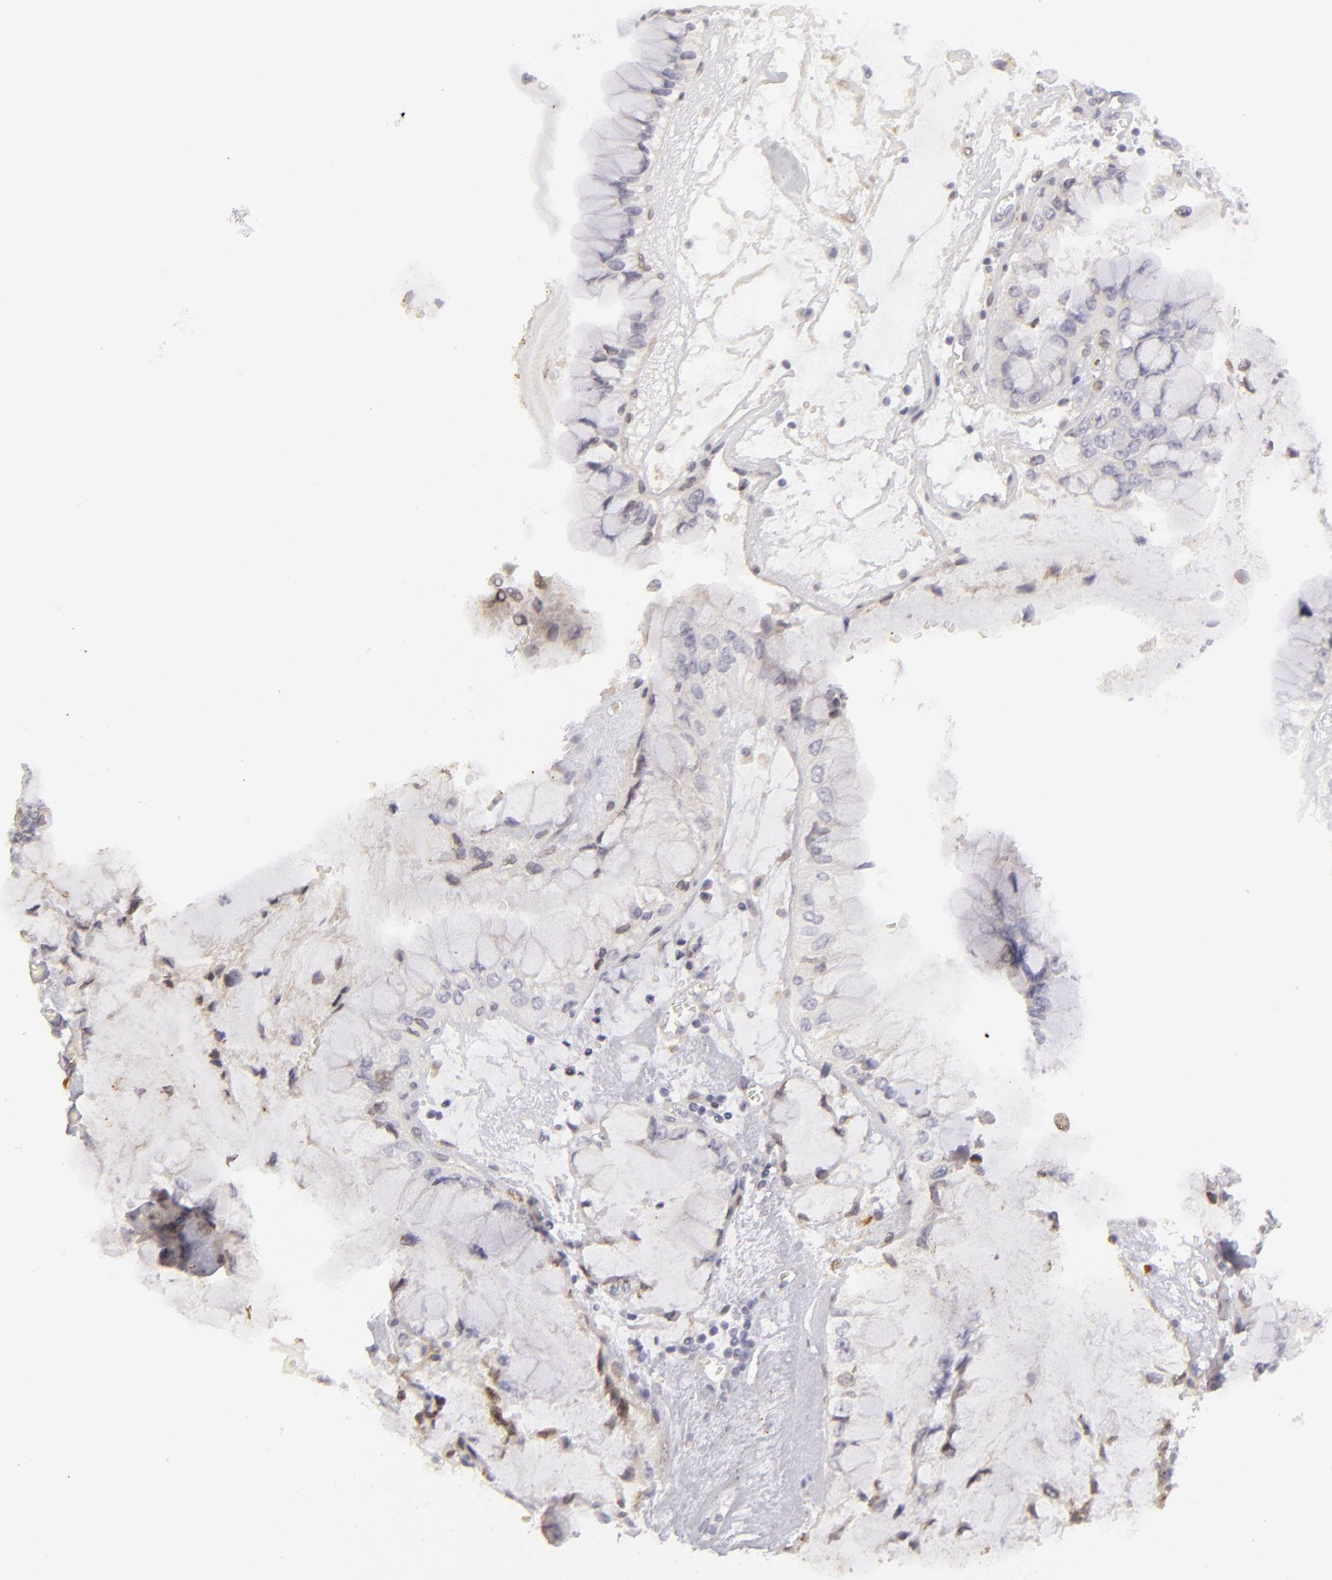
{"staining": {"intensity": "weak", "quantity": "25%-75%", "location": "cytoplasmic/membranous"}, "tissue": "liver cancer", "cell_type": "Tumor cells", "image_type": "cancer", "snomed": [{"axis": "morphology", "description": "Cholangiocarcinoma"}, {"axis": "topography", "description": "Liver"}], "caption": "Immunohistochemistry micrograph of liver cancer (cholangiocarcinoma) stained for a protein (brown), which reveals low levels of weak cytoplasmic/membranous staining in approximately 25%-75% of tumor cells.", "gene": "EFS", "patient": {"sex": "female", "age": 79}}